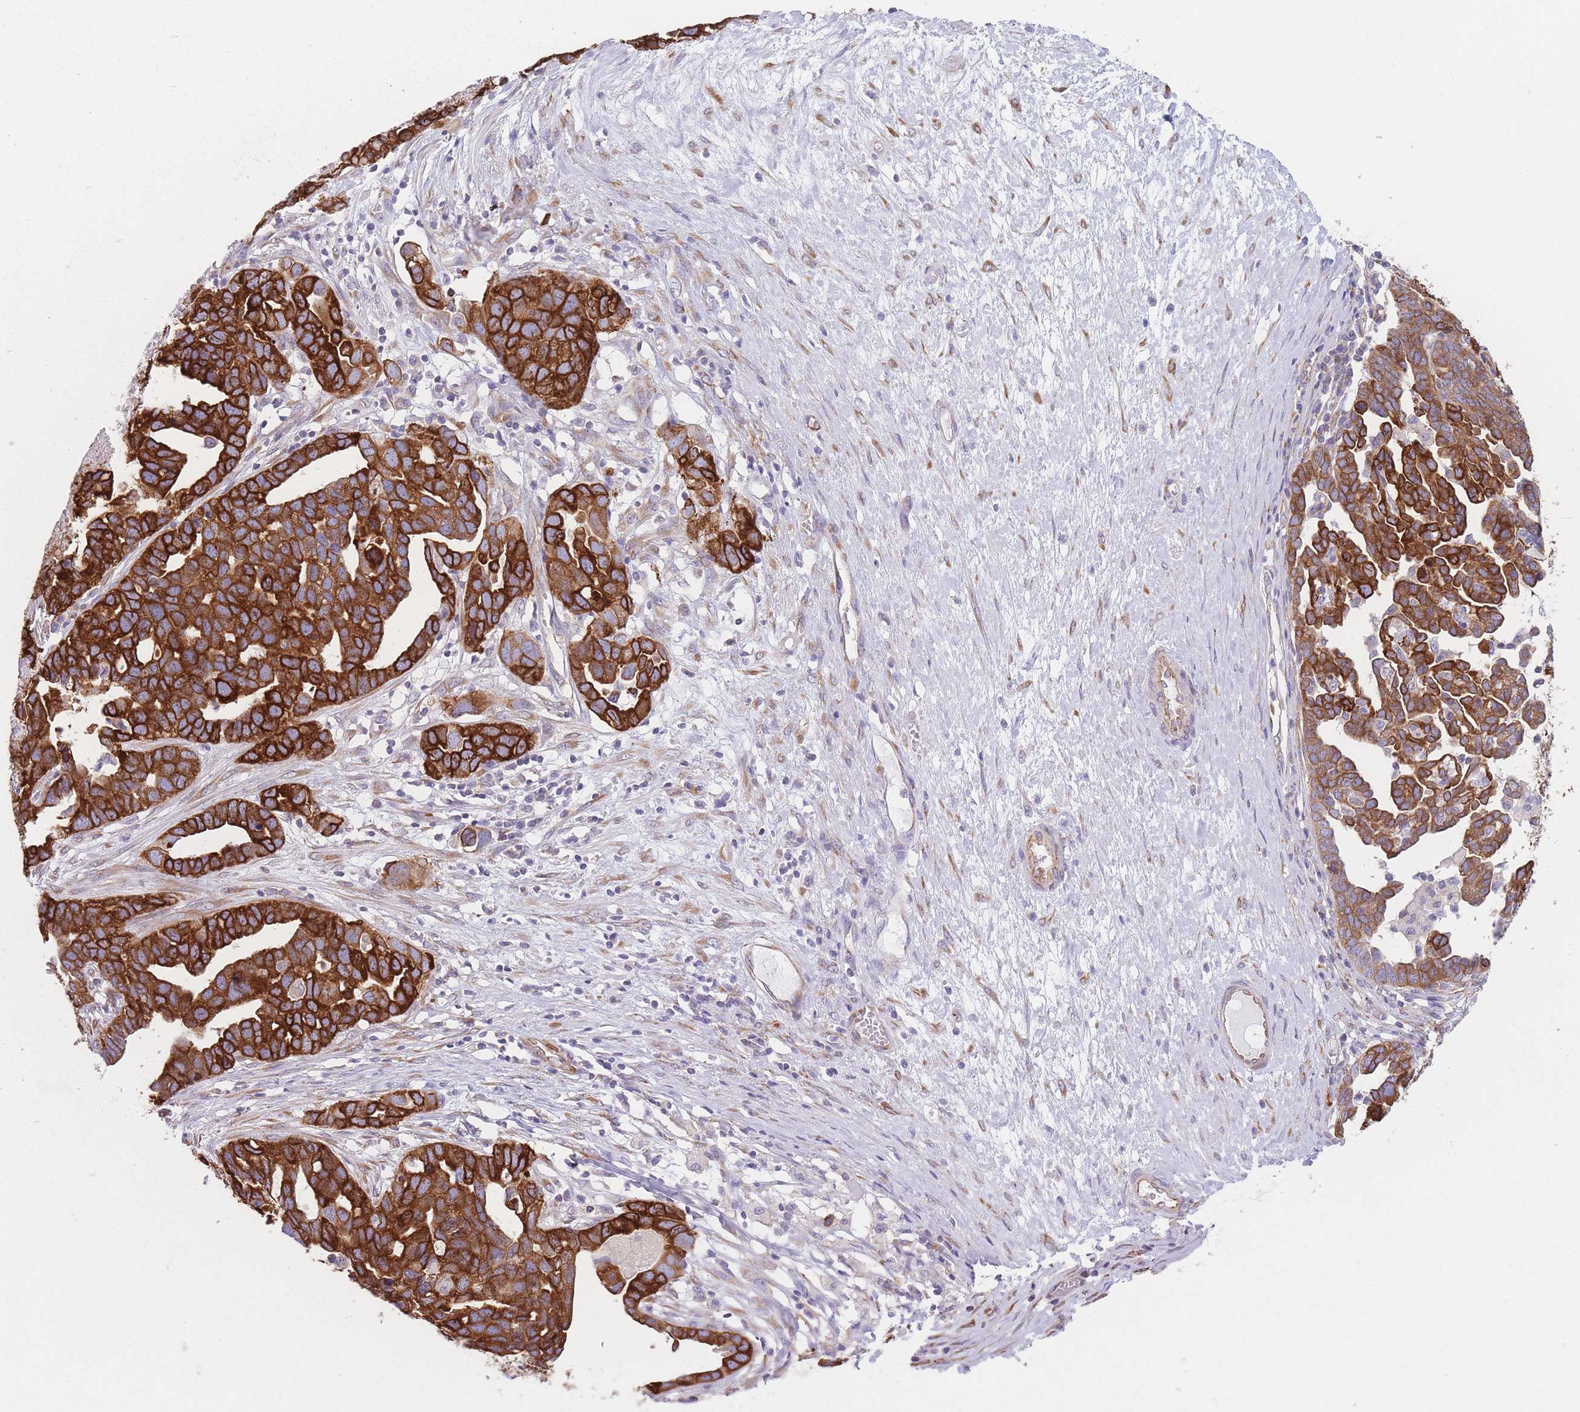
{"staining": {"intensity": "strong", "quantity": ">75%", "location": "cytoplasmic/membranous"}, "tissue": "ovarian cancer", "cell_type": "Tumor cells", "image_type": "cancer", "snomed": [{"axis": "morphology", "description": "Cystadenocarcinoma, serous, NOS"}, {"axis": "topography", "description": "Ovary"}], "caption": "Ovarian serous cystadenocarcinoma was stained to show a protein in brown. There is high levels of strong cytoplasmic/membranous expression in about >75% of tumor cells.", "gene": "AK9", "patient": {"sex": "female", "age": 54}}